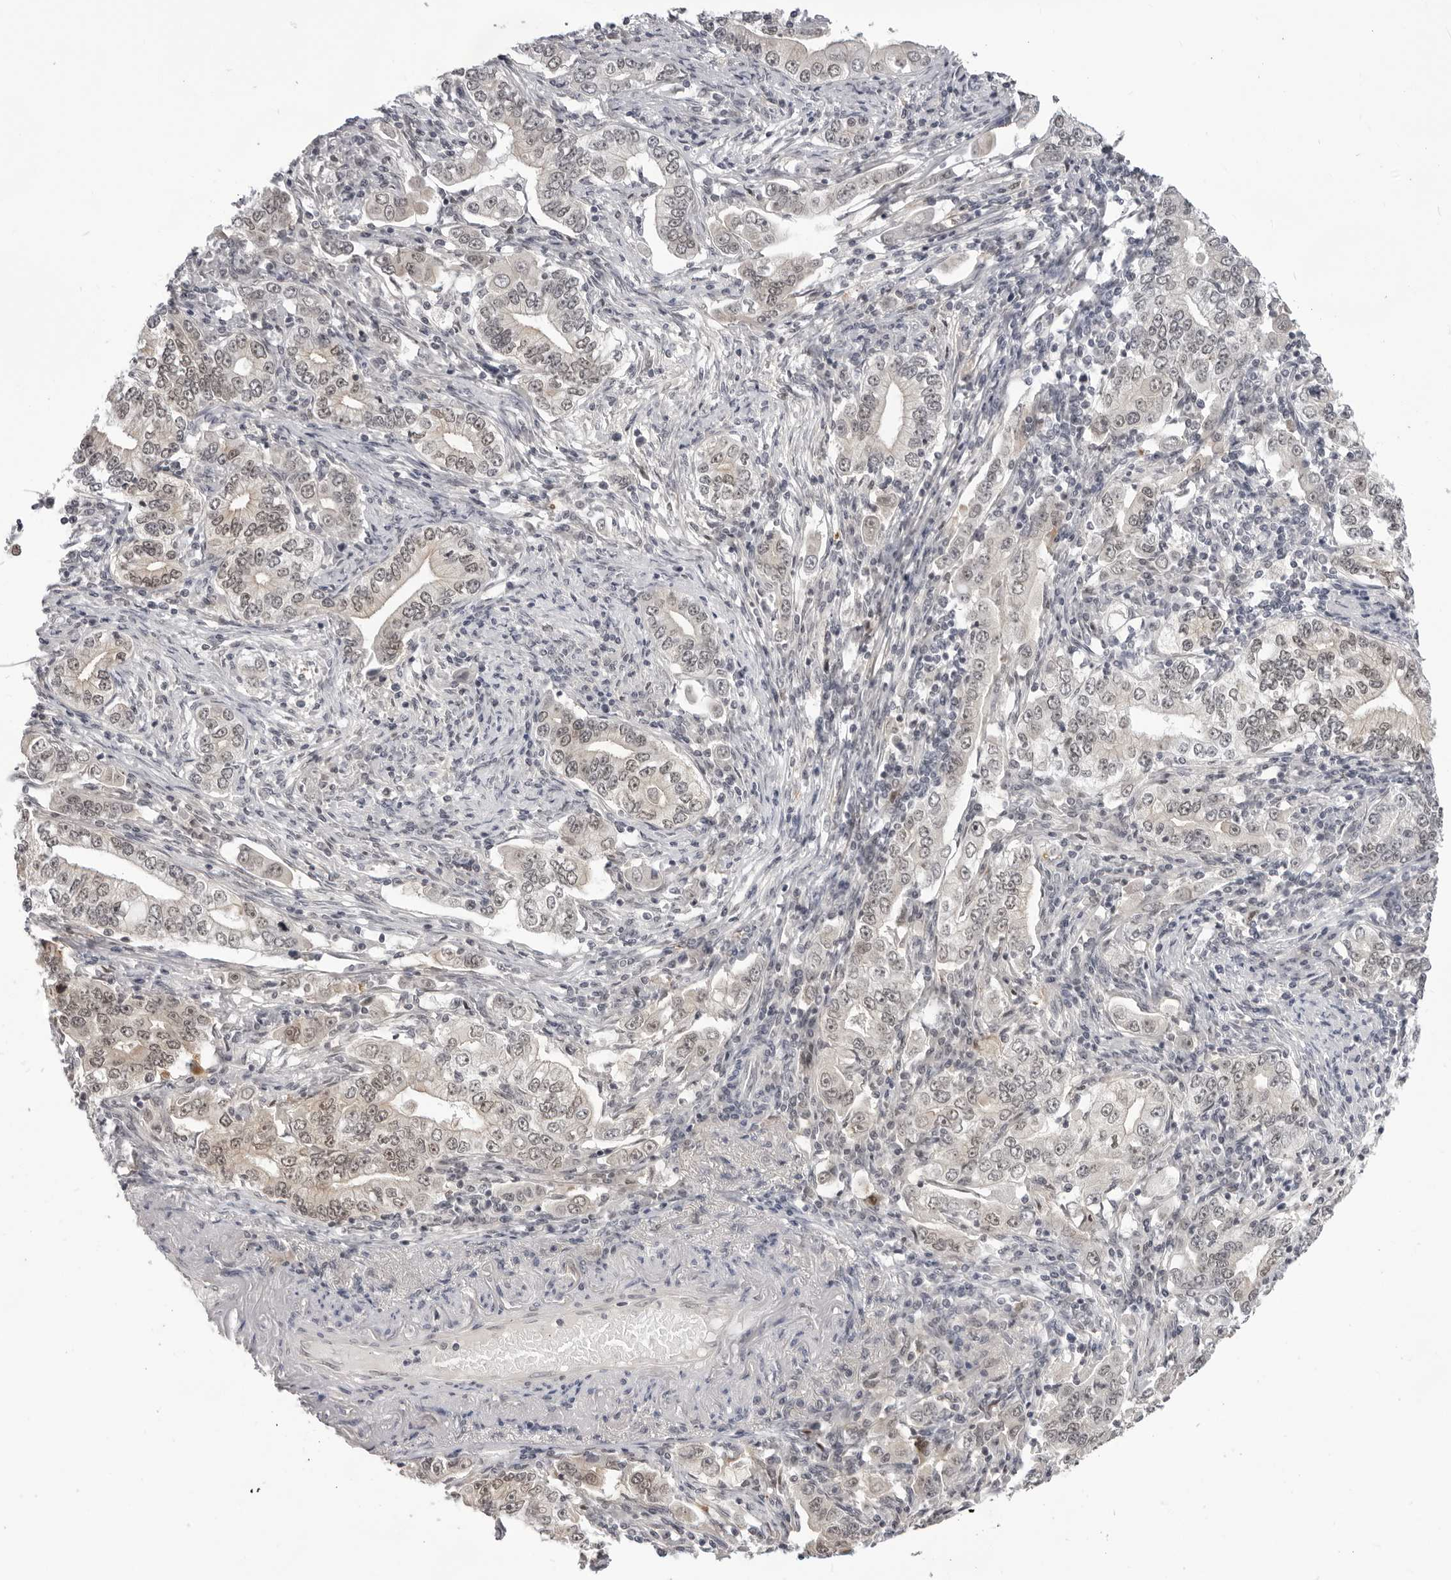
{"staining": {"intensity": "weak", "quantity": ">75%", "location": "nuclear"}, "tissue": "stomach cancer", "cell_type": "Tumor cells", "image_type": "cancer", "snomed": [{"axis": "morphology", "description": "Adenocarcinoma, NOS"}, {"axis": "topography", "description": "Stomach, lower"}], "caption": "Protein staining reveals weak nuclear expression in about >75% of tumor cells in stomach cancer (adenocarcinoma).", "gene": "SRGAP2", "patient": {"sex": "female", "age": 72}}